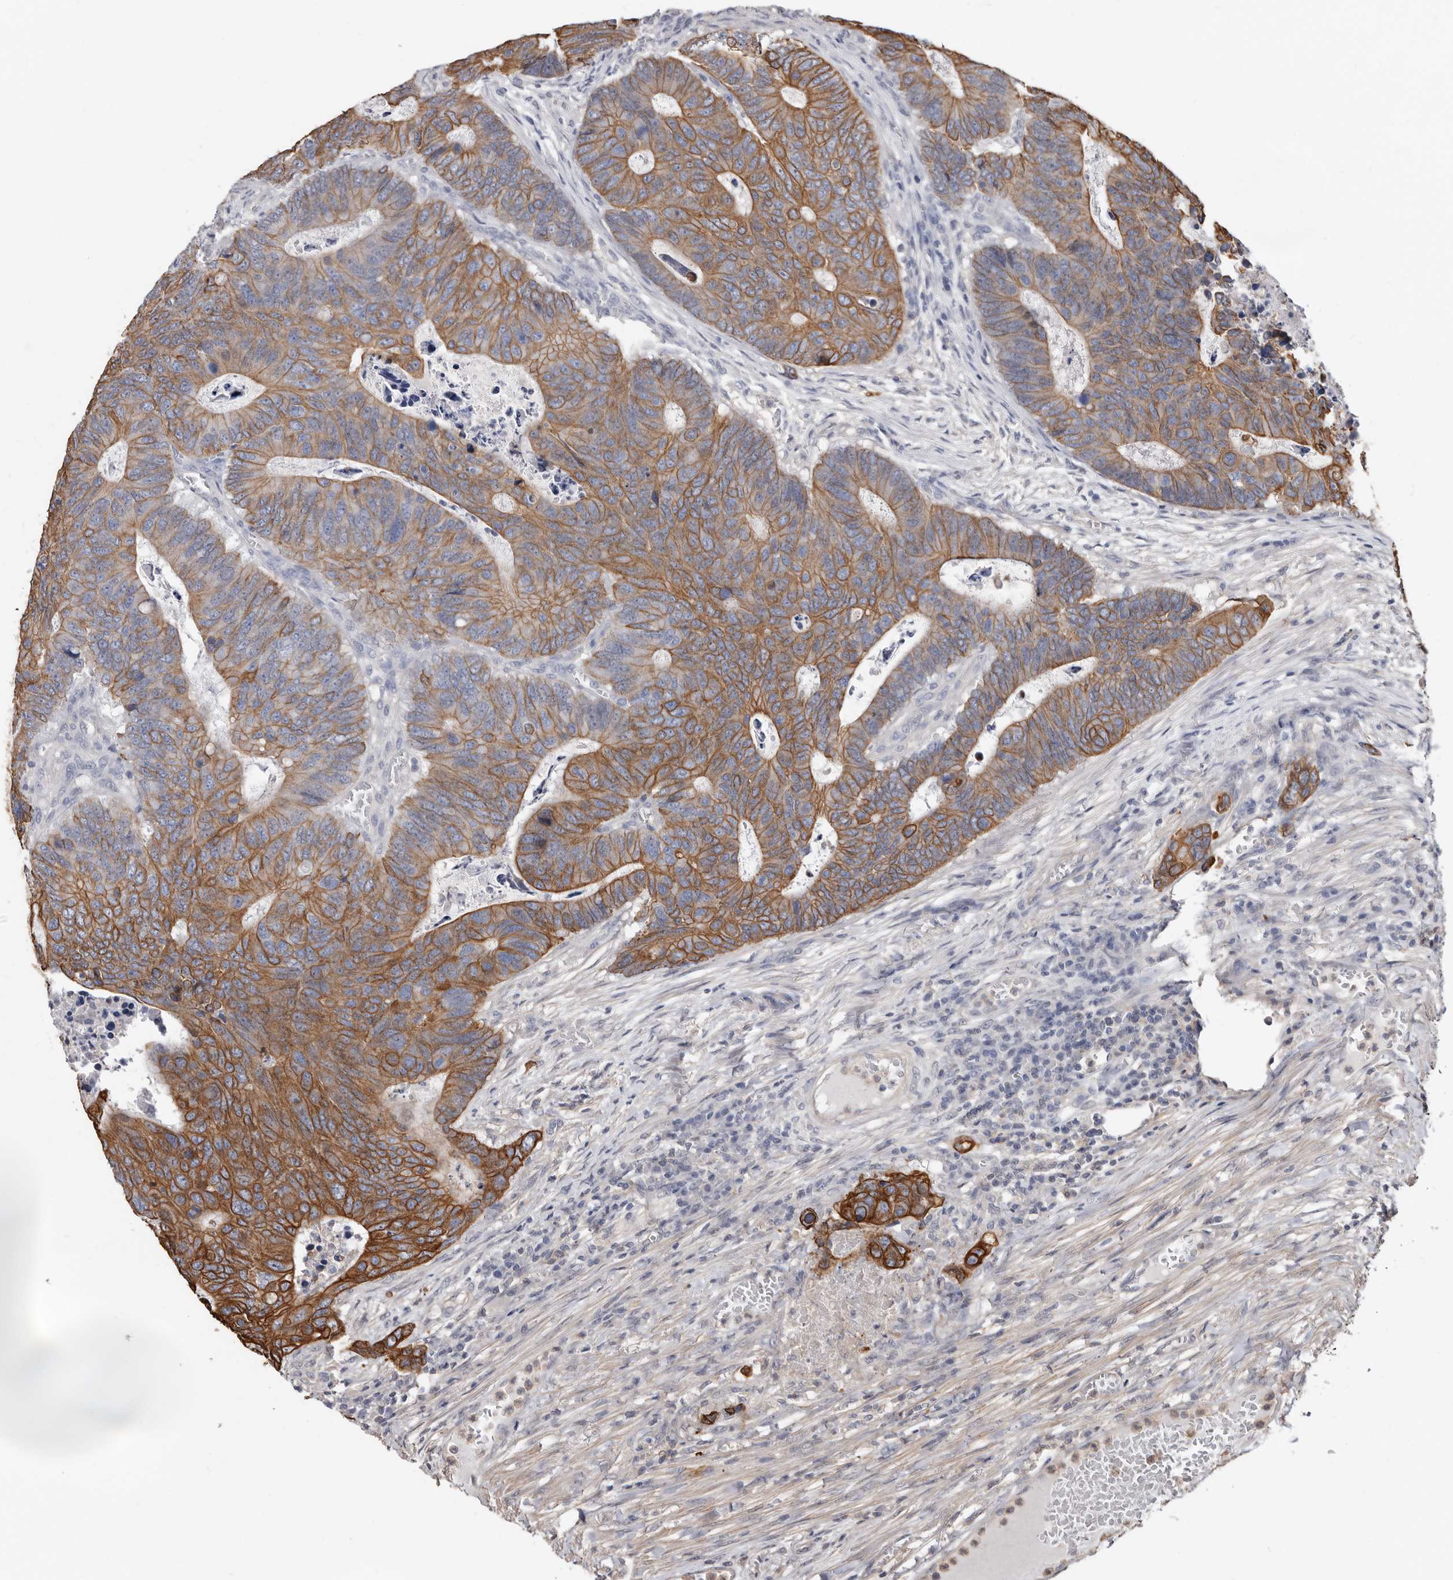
{"staining": {"intensity": "strong", "quantity": ">75%", "location": "cytoplasmic/membranous"}, "tissue": "colorectal cancer", "cell_type": "Tumor cells", "image_type": "cancer", "snomed": [{"axis": "morphology", "description": "Adenocarcinoma, NOS"}, {"axis": "topography", "description": "Colon"}], "caption": "Colorectal cancer (adenocarcinoma) tissue exhibits strong cytoplasmic/membranous positivity in about >75% of tumor cells", "gene": "MRPL18", "patient": {"sex": "male", "age": 87}}